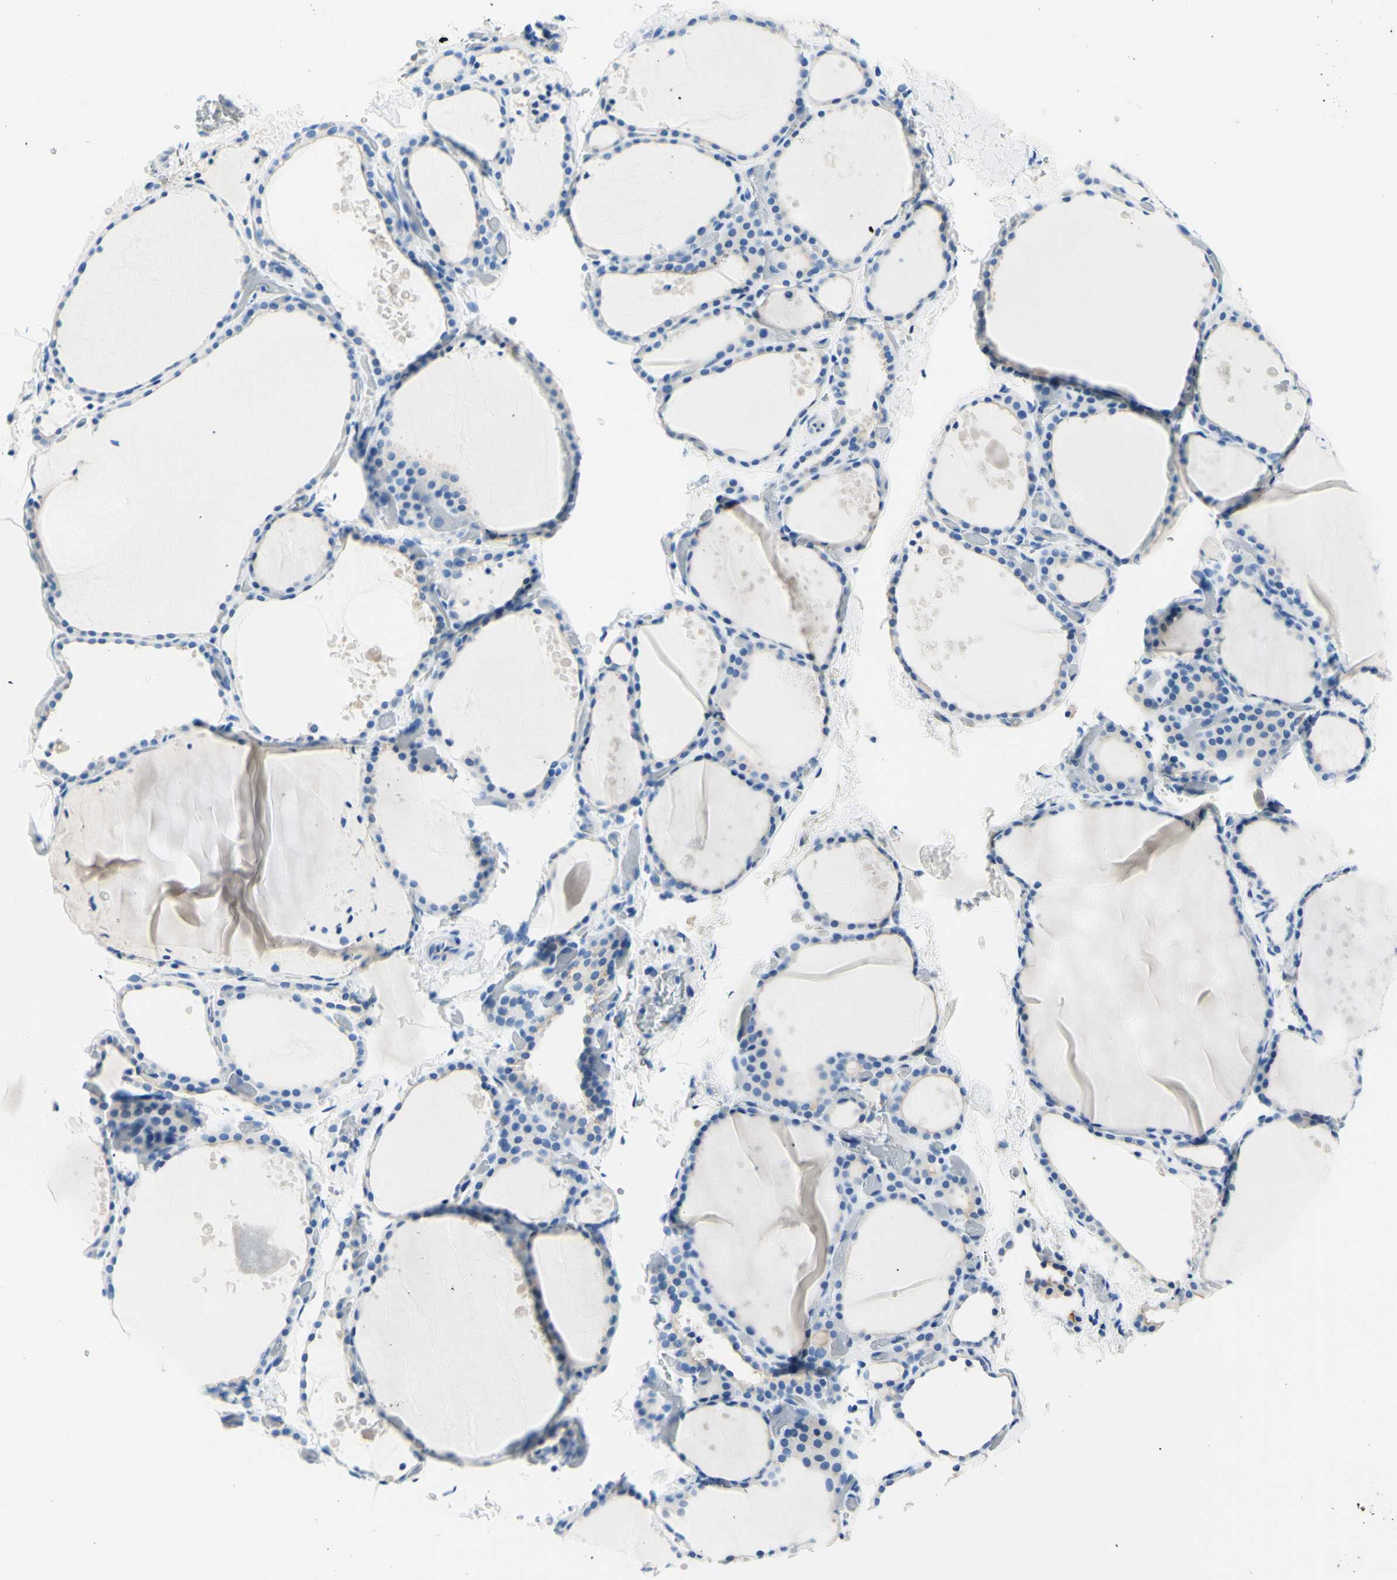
{"staining": {"intensity": "negative", "quantity": "none", "location": "none"}, "tissue": "thyroid gland", "cell_type": "Glandular cells", "image_type": "normal", "snomed": [{"axis": "morphology", "description": "Normal tissue, NOS"}, {"axis": "topography", "description": "Thyroid gland"}], "caption": "Thyroid gland was stained to show a protein in brown. There is no significant staining in glandular cells. (Immunohistochemistry, brightfield microscopy, high magnification).", "gene": "HPCA", "patient": {"sex": "female", "age": 44}}